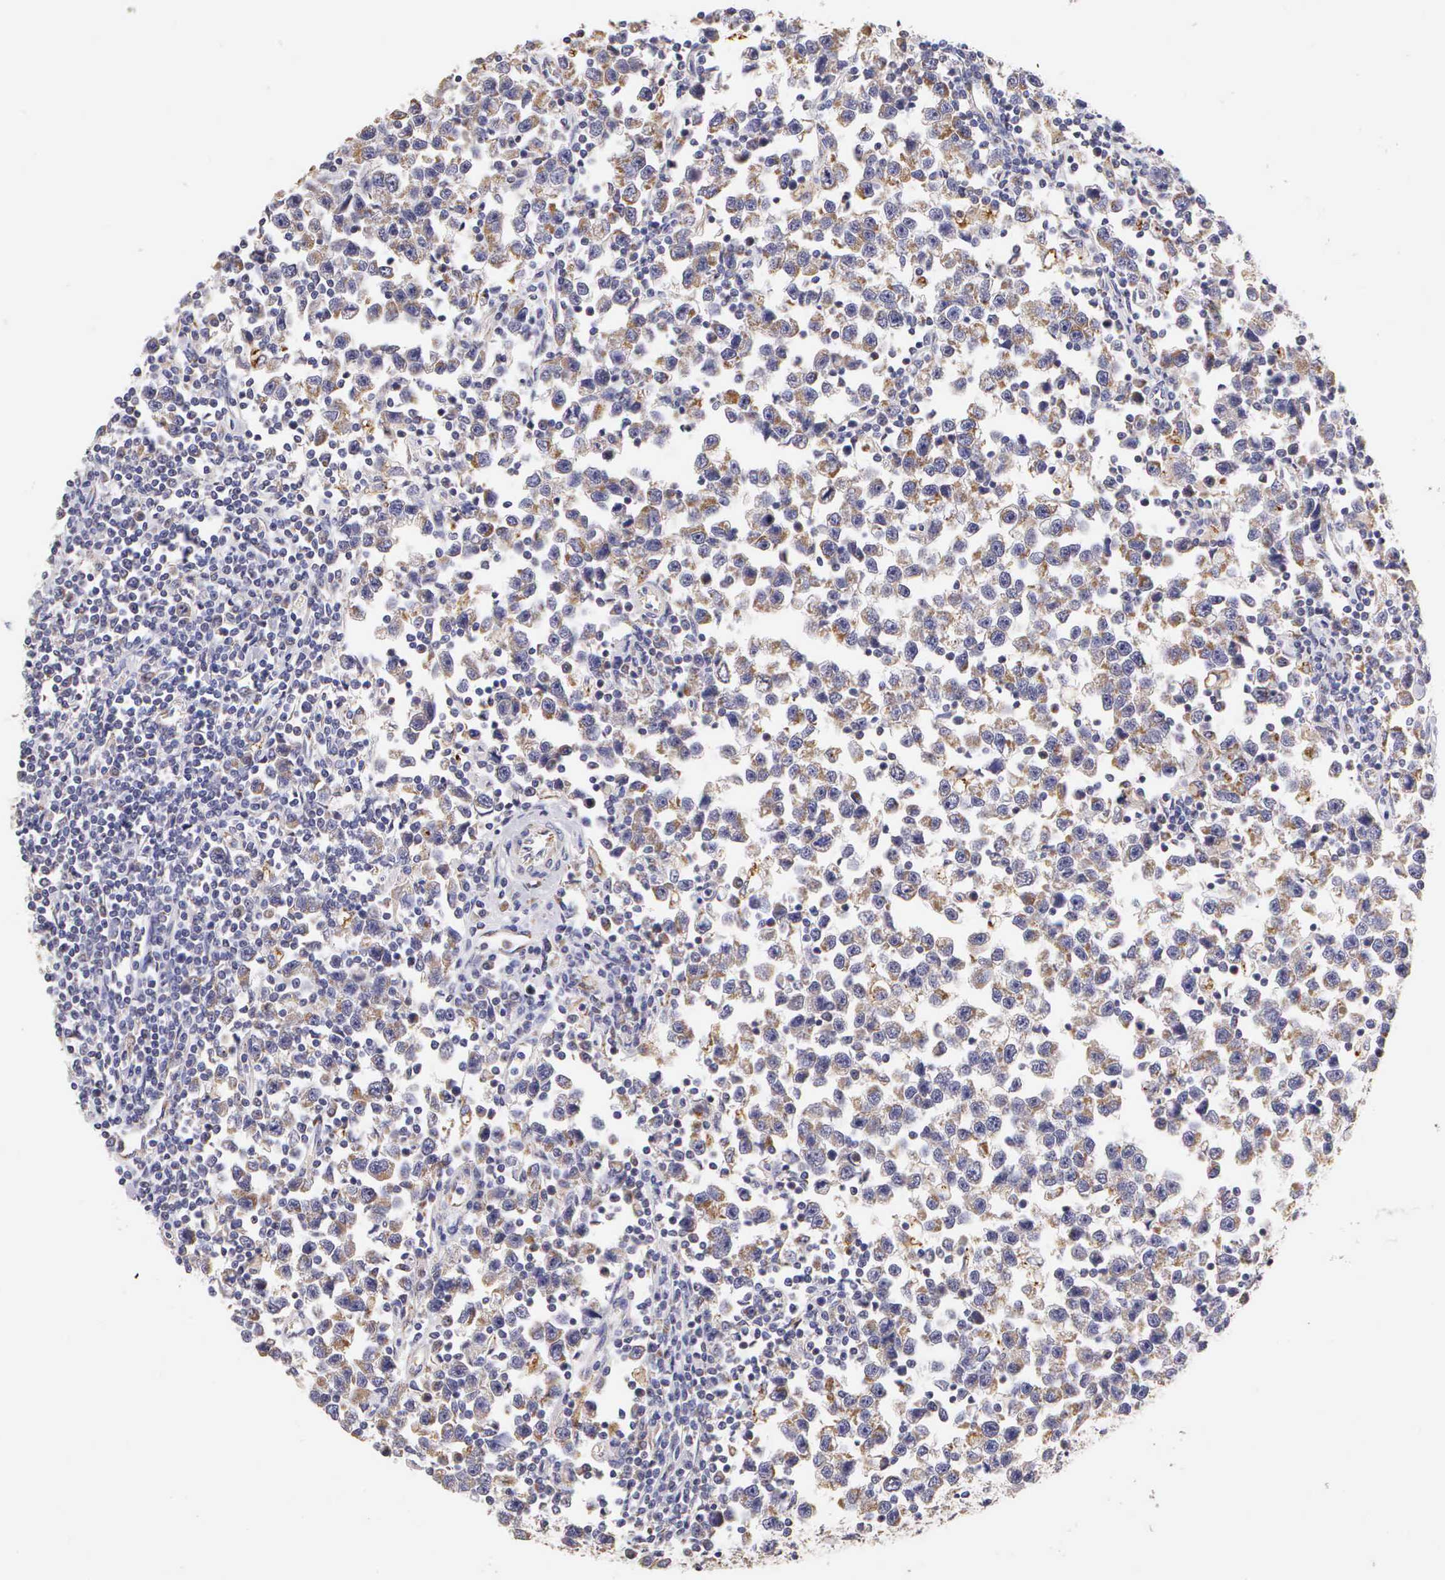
{"staining": {"intensity": "weak", "quantity": "25%-75%", "location": "cytoplasmic/membranous"}, "tissue": "testis cancer", "cell_type": "Tumor cells", "image_type": "cancer", "snomed": [{"axis": "morphology", "description": "Seminoma, NOS"}, {"axis": "topography", "description": "Testis"}], "caption": "Testis cancer stained for a protein reveals weak cytoplasmic/membranous positivity in tumor cells.", "gene": "ESR1", "patient": {"sex": "male", "age": 43}}